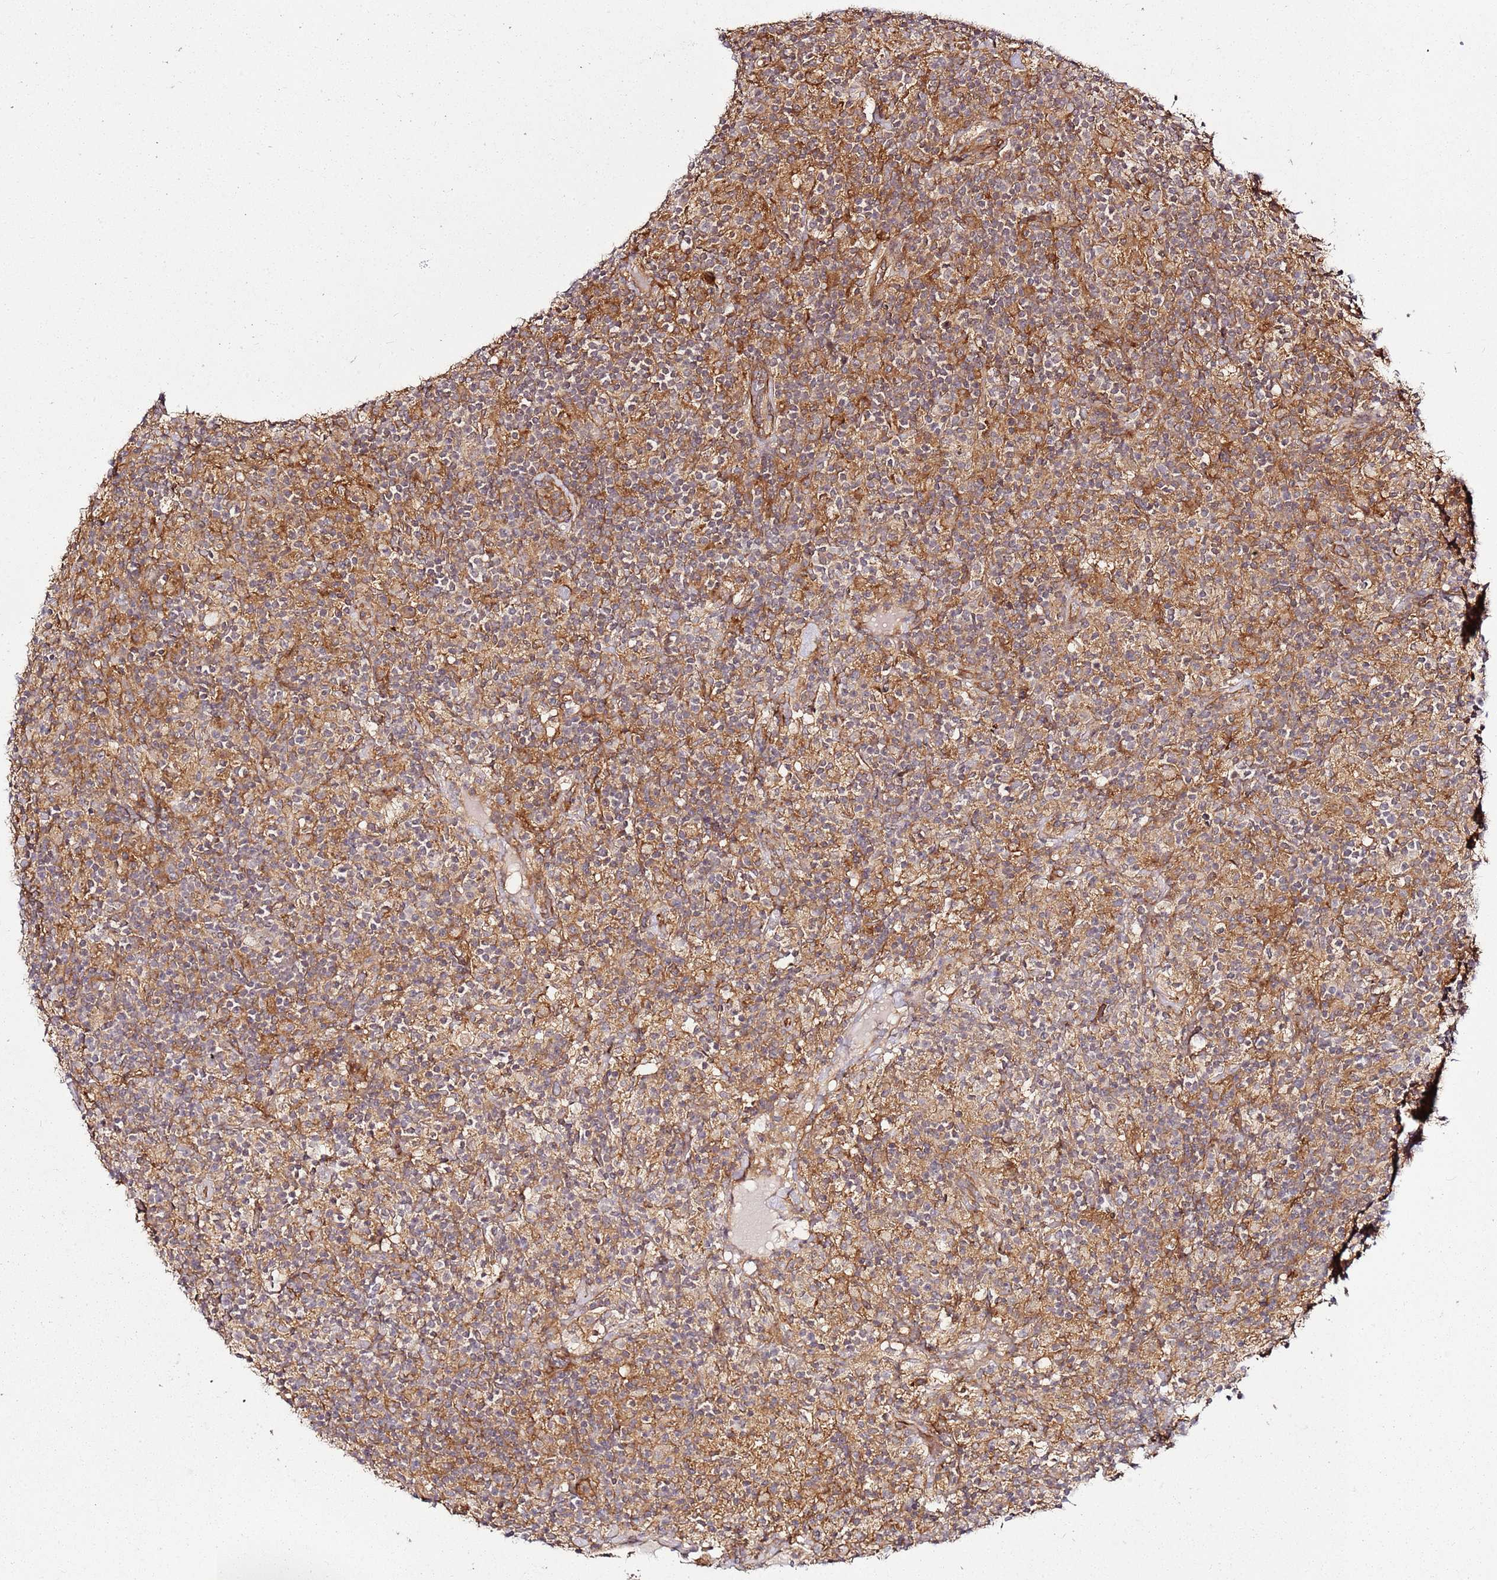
{"staining": {"intensity": "weak", "quantity": "25%-75%", "location": "cytoplasmic/membranous"}, "tissue": "lymphoma", "cell_type": "Tumor cells", "image_type": "cancer", "snomed": [{"axis": "morphology", "description": "Hodgkin's disease, NOS"}, {"axis": "topography", "description": "Lymph node"}], "caption": "Tumor cells display weak cytoplasmic/membranous positivity in approximately 25%-75% of cells in lymphoma.", "gene": "CCNYL1", "patient": {"sex": "male", "age": 70}}